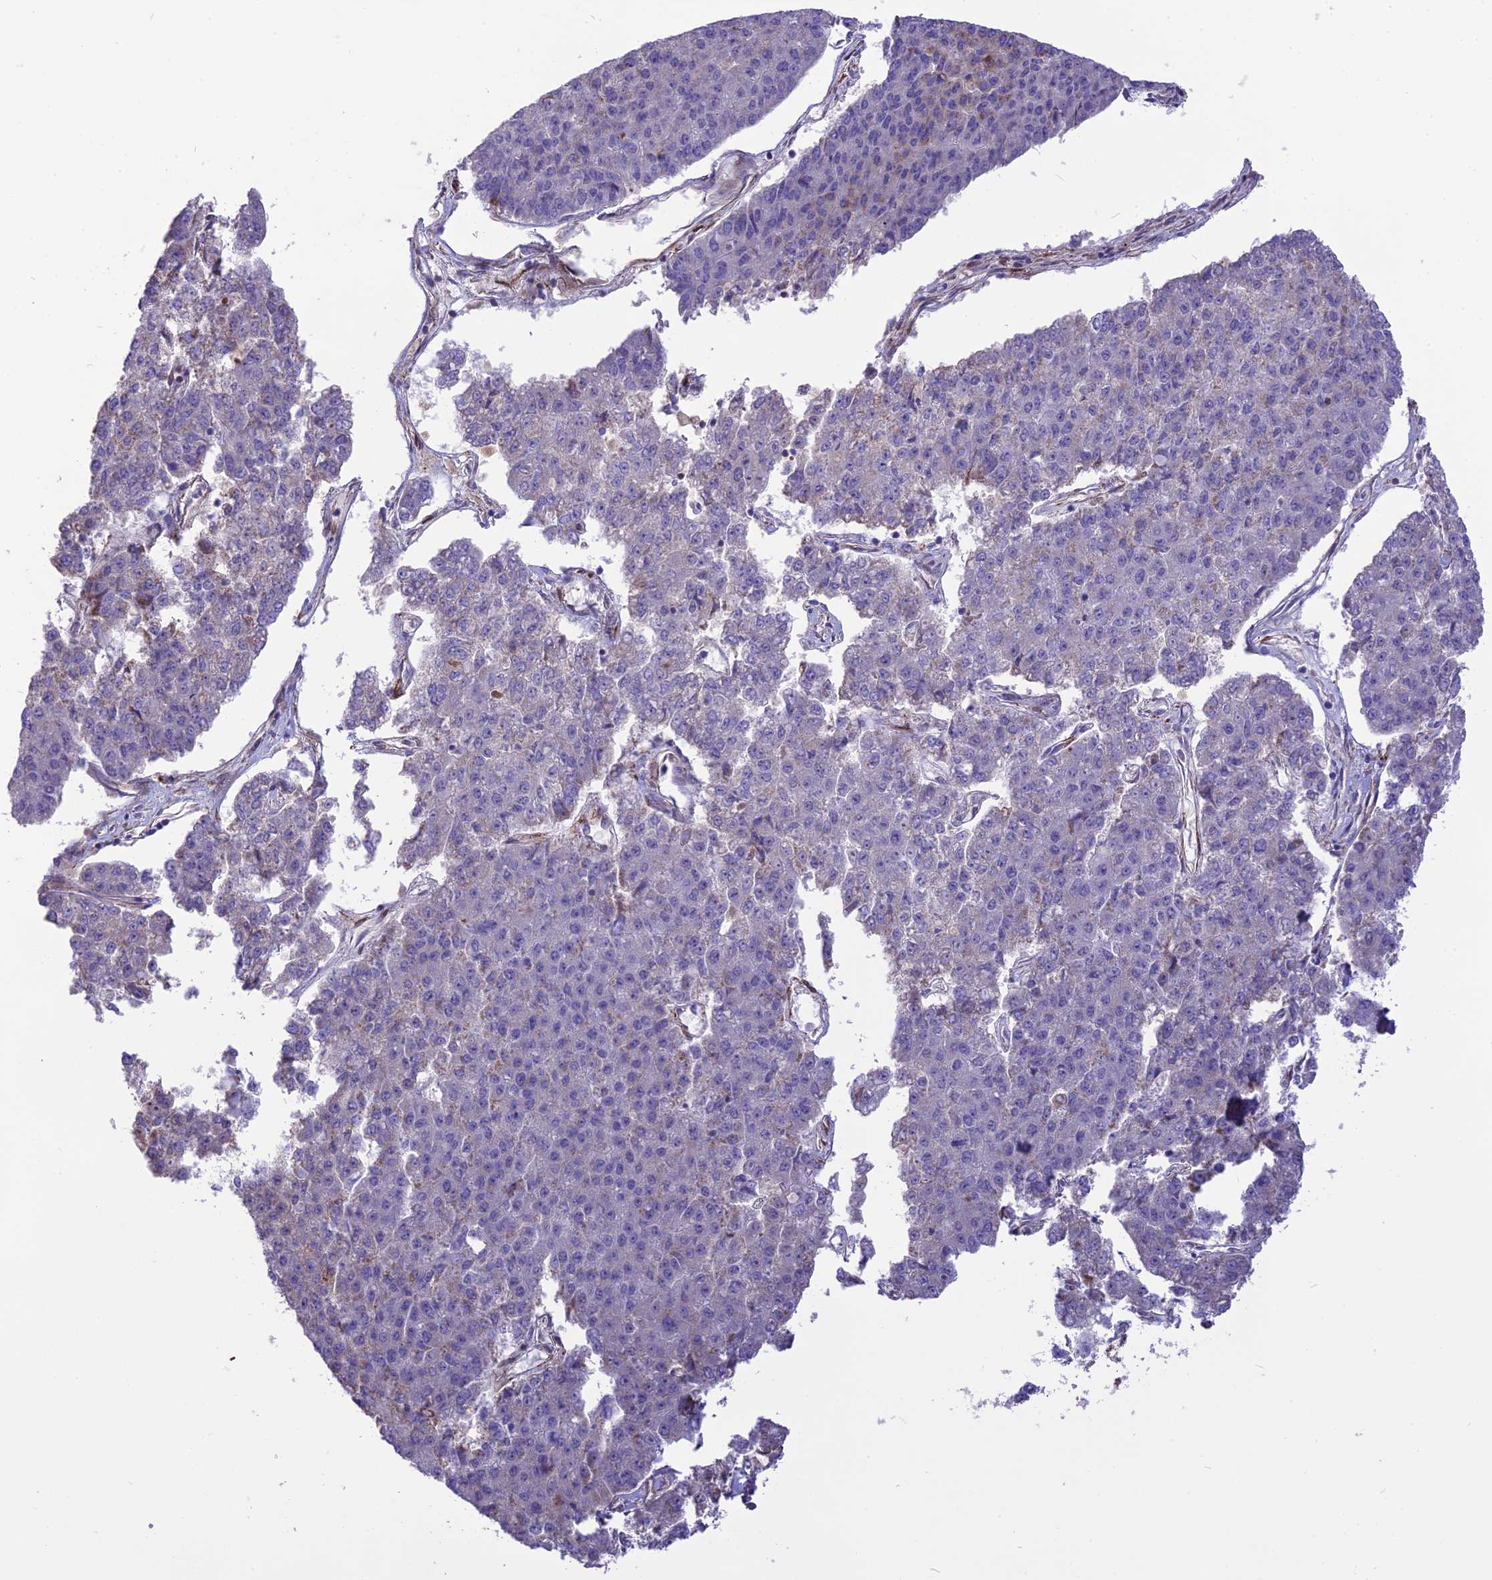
{"staining": {"intensity": "moderate", "quantity": "<25%", "location": "cytoplasmic/membranous"}, "tissue": "pancreatic cancer", "cell_type": "Tumor cells", "image_type": "cancer", "snomed": [{"axis": "morphology", "description": "Adenocarcinoma, NOS"}, {"axis": "topography", "description": "Pancreas"}], "caption": "About <25% of tumor cells in pancreatic cancer reveal moderate cytoplasmic/membranous protein expression as visualized by brown immunohistochemical staining.", "gene": "DOC2B", "patient": {"sex": "male", "age": 50}}